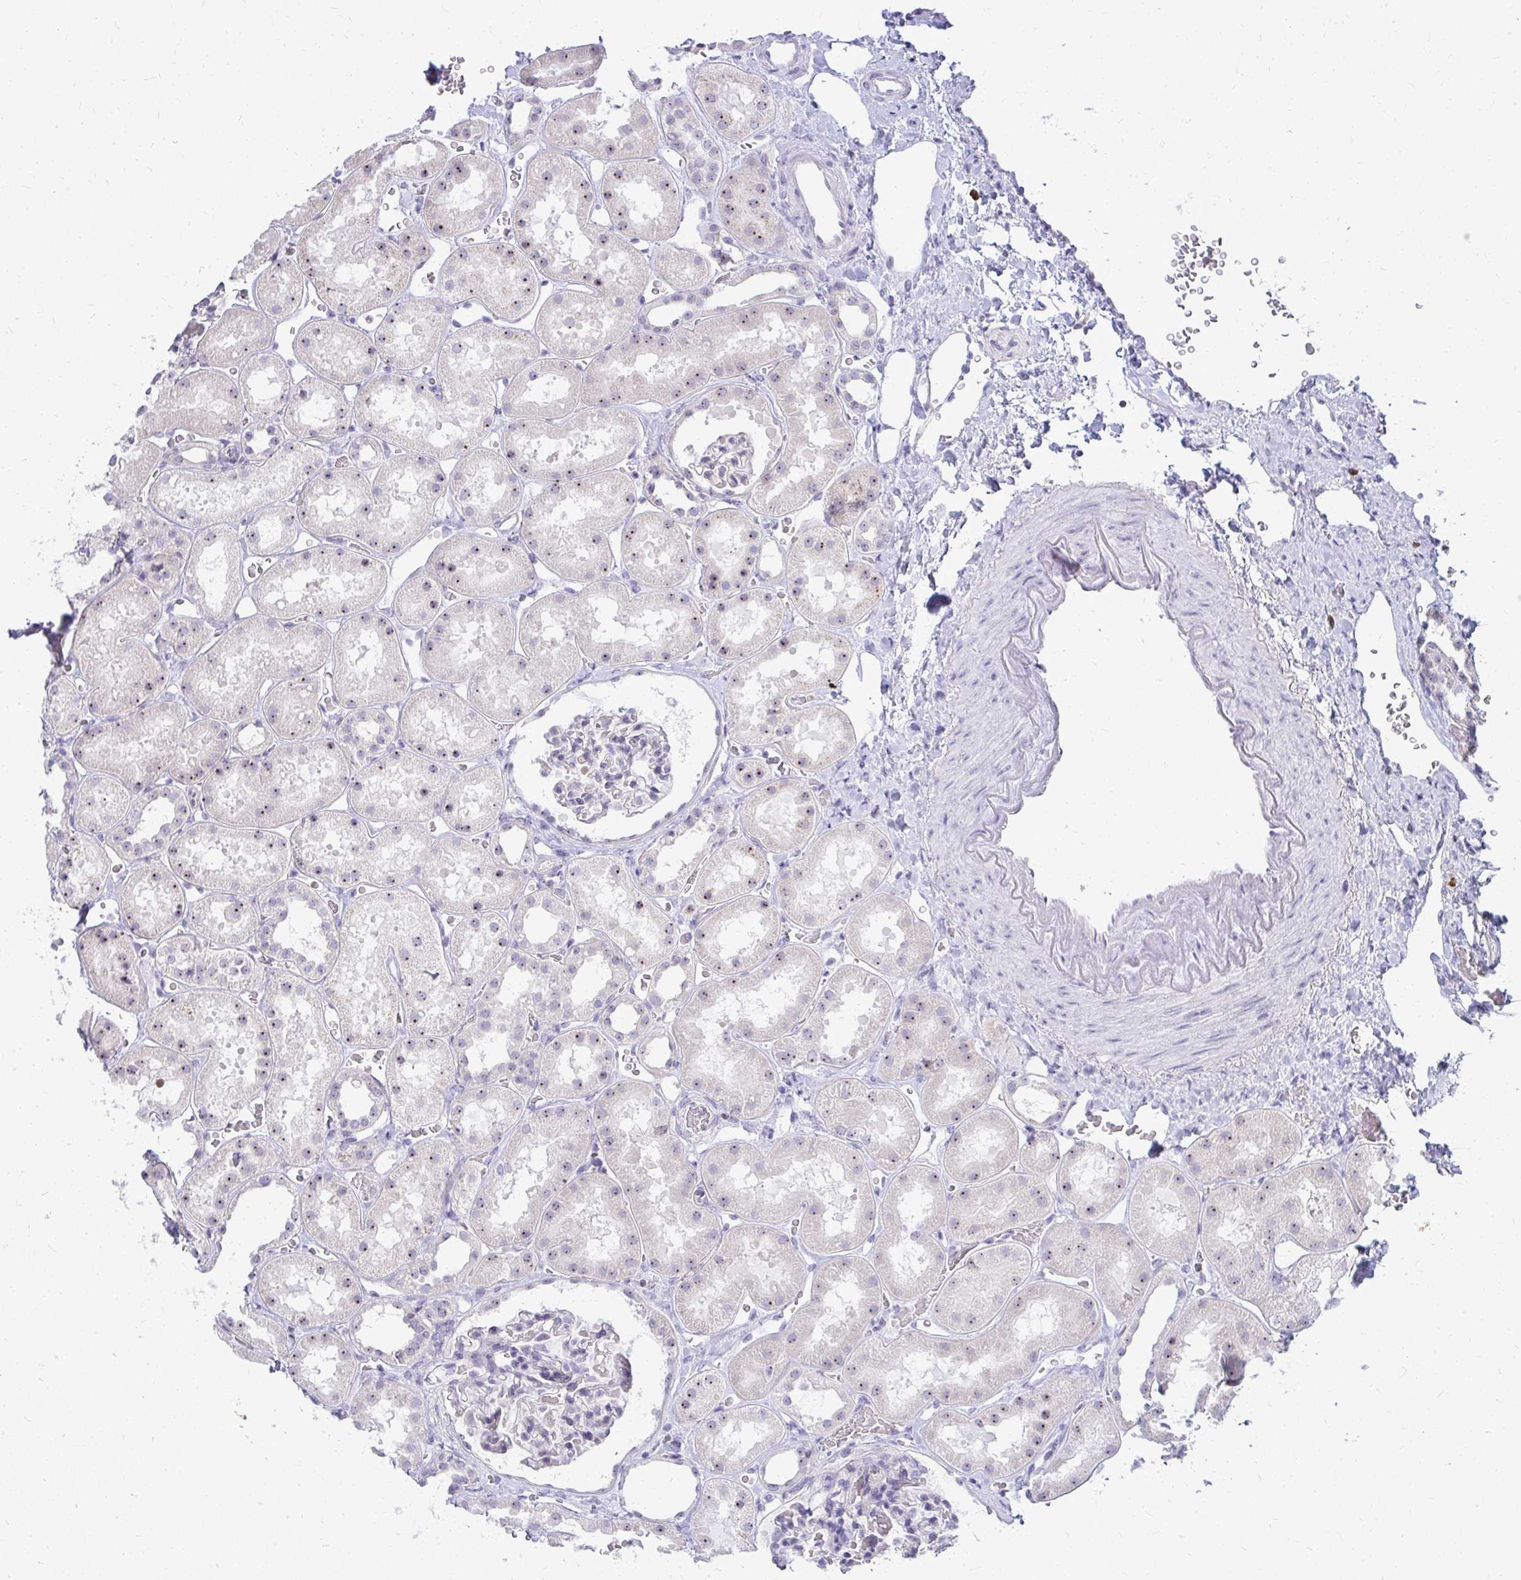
{"staining": {"intensity": "negative", "quantity": "none", "location": "none"}, "tissue": "kidney", "cell_type": "Cells in glomeruli", "image_type": "normal", "snomed": [{"axis": "morphology", "description": "Normal tissue, NOS"}, {"axis": "topography", "description": "Kidney"}], "caption": "High power microscopy micrograph of an IHC histopathology image of benign kidney, revealing no significant staining in cells in glomeruli.", "gene": "FAM9A", "patient": {"sex": "female", "age": 41}}